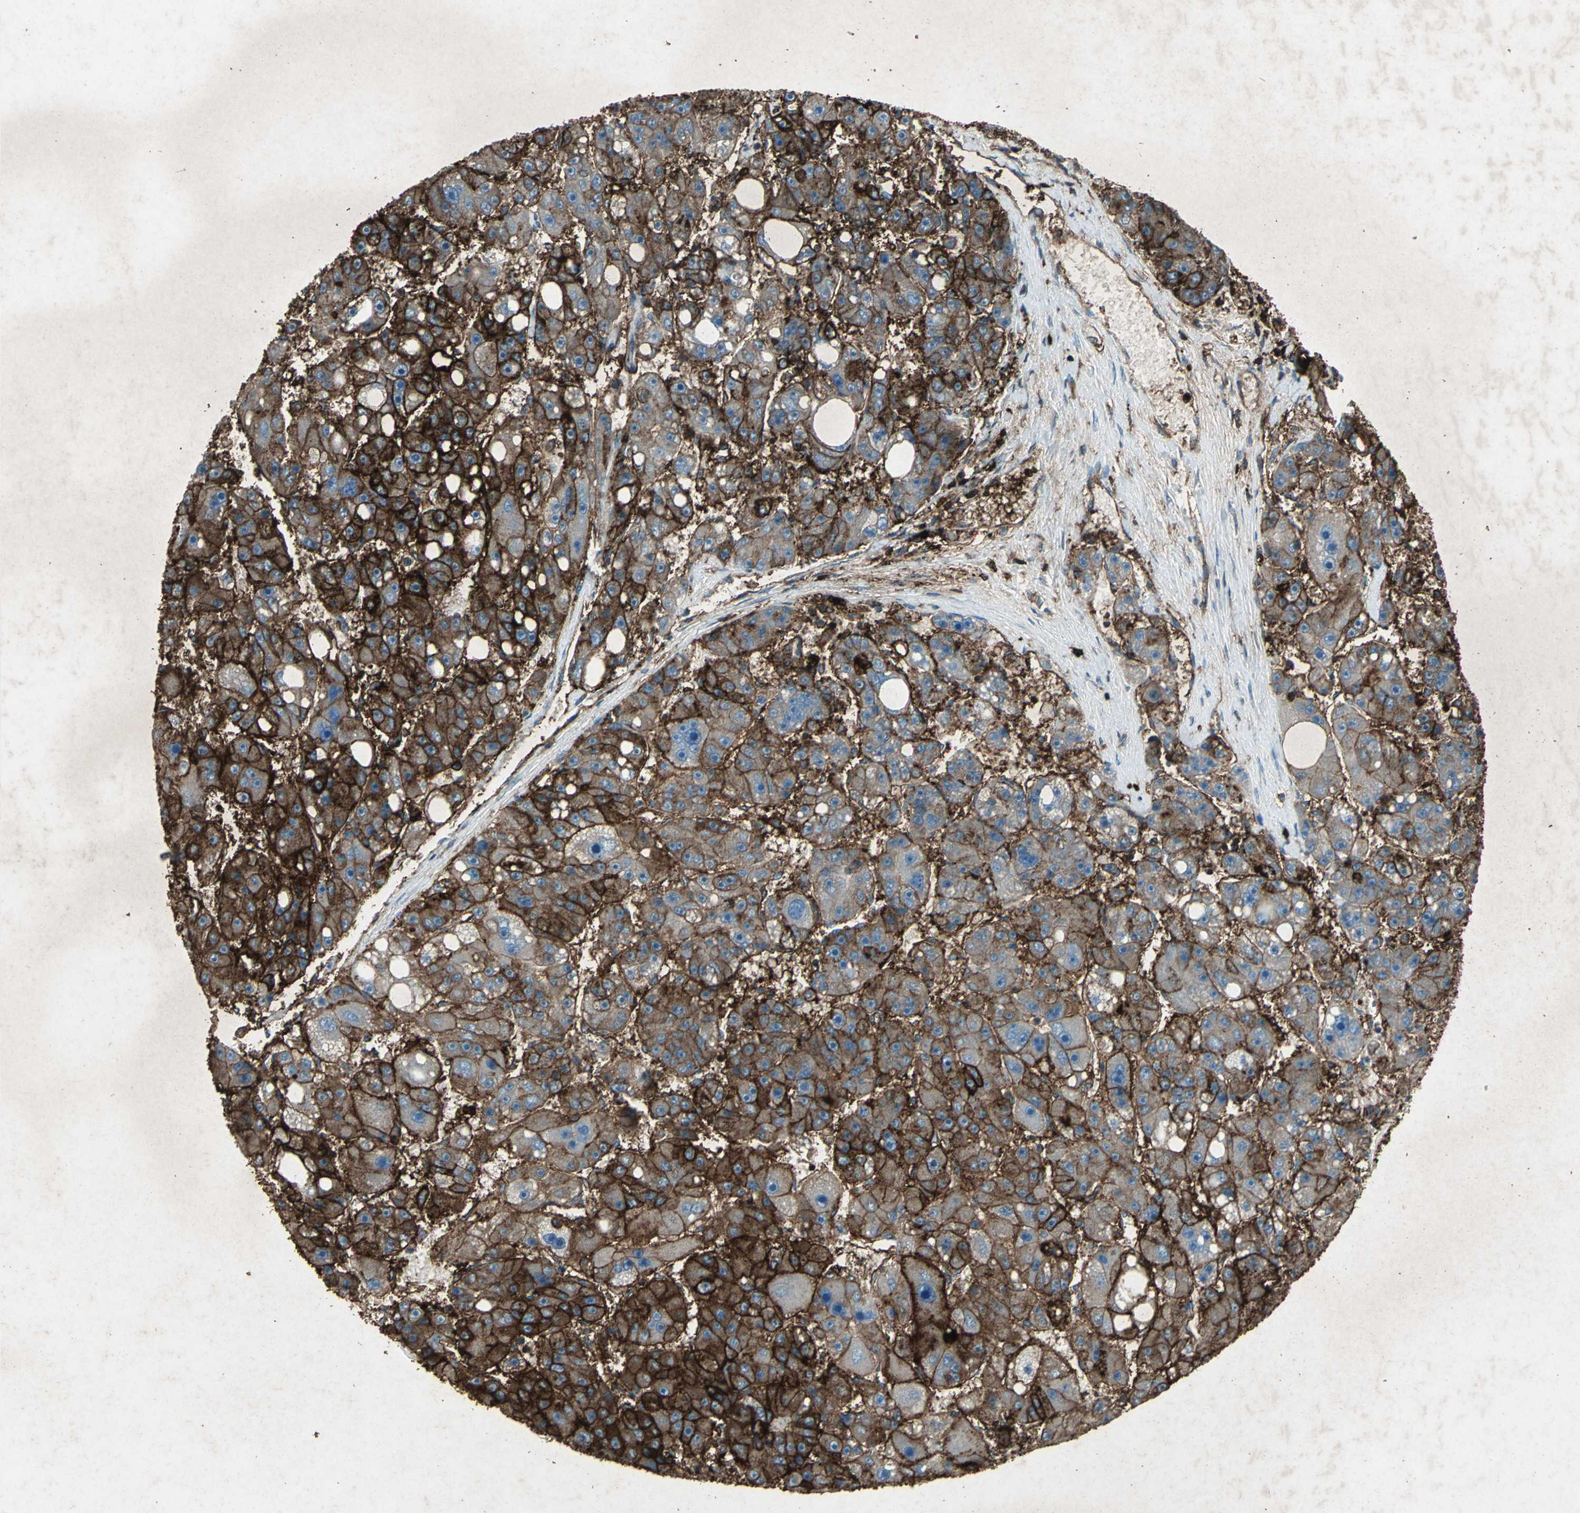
{"staining": {"intensity": "strong", "quantity": ">75%", "location": "cytoplasmic/membranous"}, "tissue": "liver cancer", "cell_type": "Tumor cells", "image_type": "cancer", "snomed": [{"axis": "morphology", "description": "Carcinoma, Hepatocellular, NOS"}, {"axis": "topography", "description": "Liver"}], "caption": "Protein expression analysis of human liver hepatocellular carcinoma reveals strong cytoplasmic/membranous expression in approximately >75% of tumor cells.", "gene": "CCR6", "patient": {"sex": "female", "age": 61}}